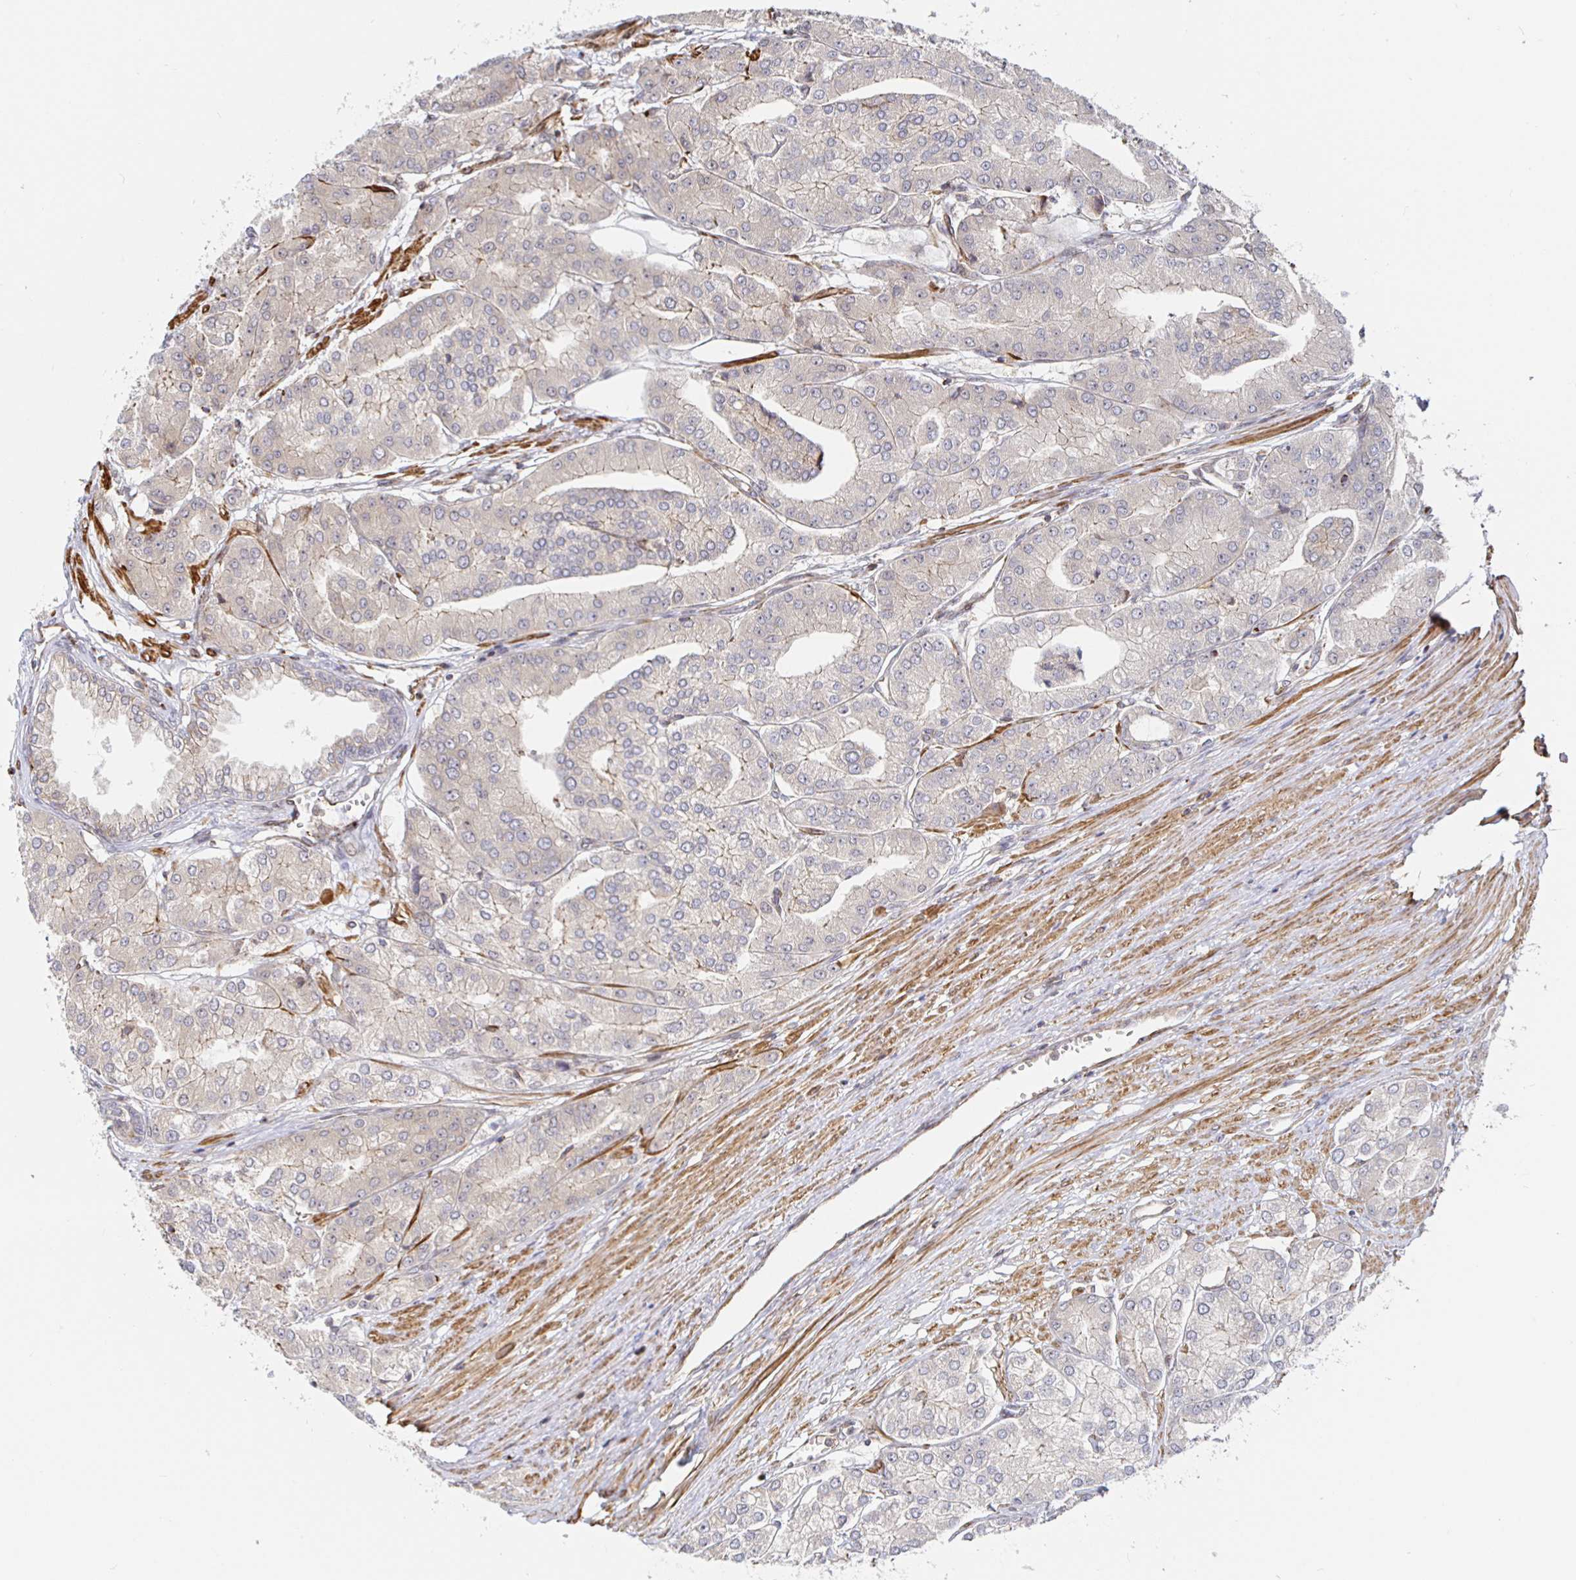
{"staining": {"intensity": "weak", "quantity": "<25%", "location": "cytoplasmic/membranous"}, "tissue": "prostate cancer", "cell_type": "Tumor cells", "image_type": "cancer", "snomed": [{"axis": "morphology", "description": "Adenocarcinoma, High grade"}, {"axis": "topography", "description": "Prostate"}], "caption": "This is an immunohistochemistry (IHC) image of human prostate cancer. There is no staining in tumor cells.", "gene": "STRAP", "patient": {"sex": "male", "age": 61}}